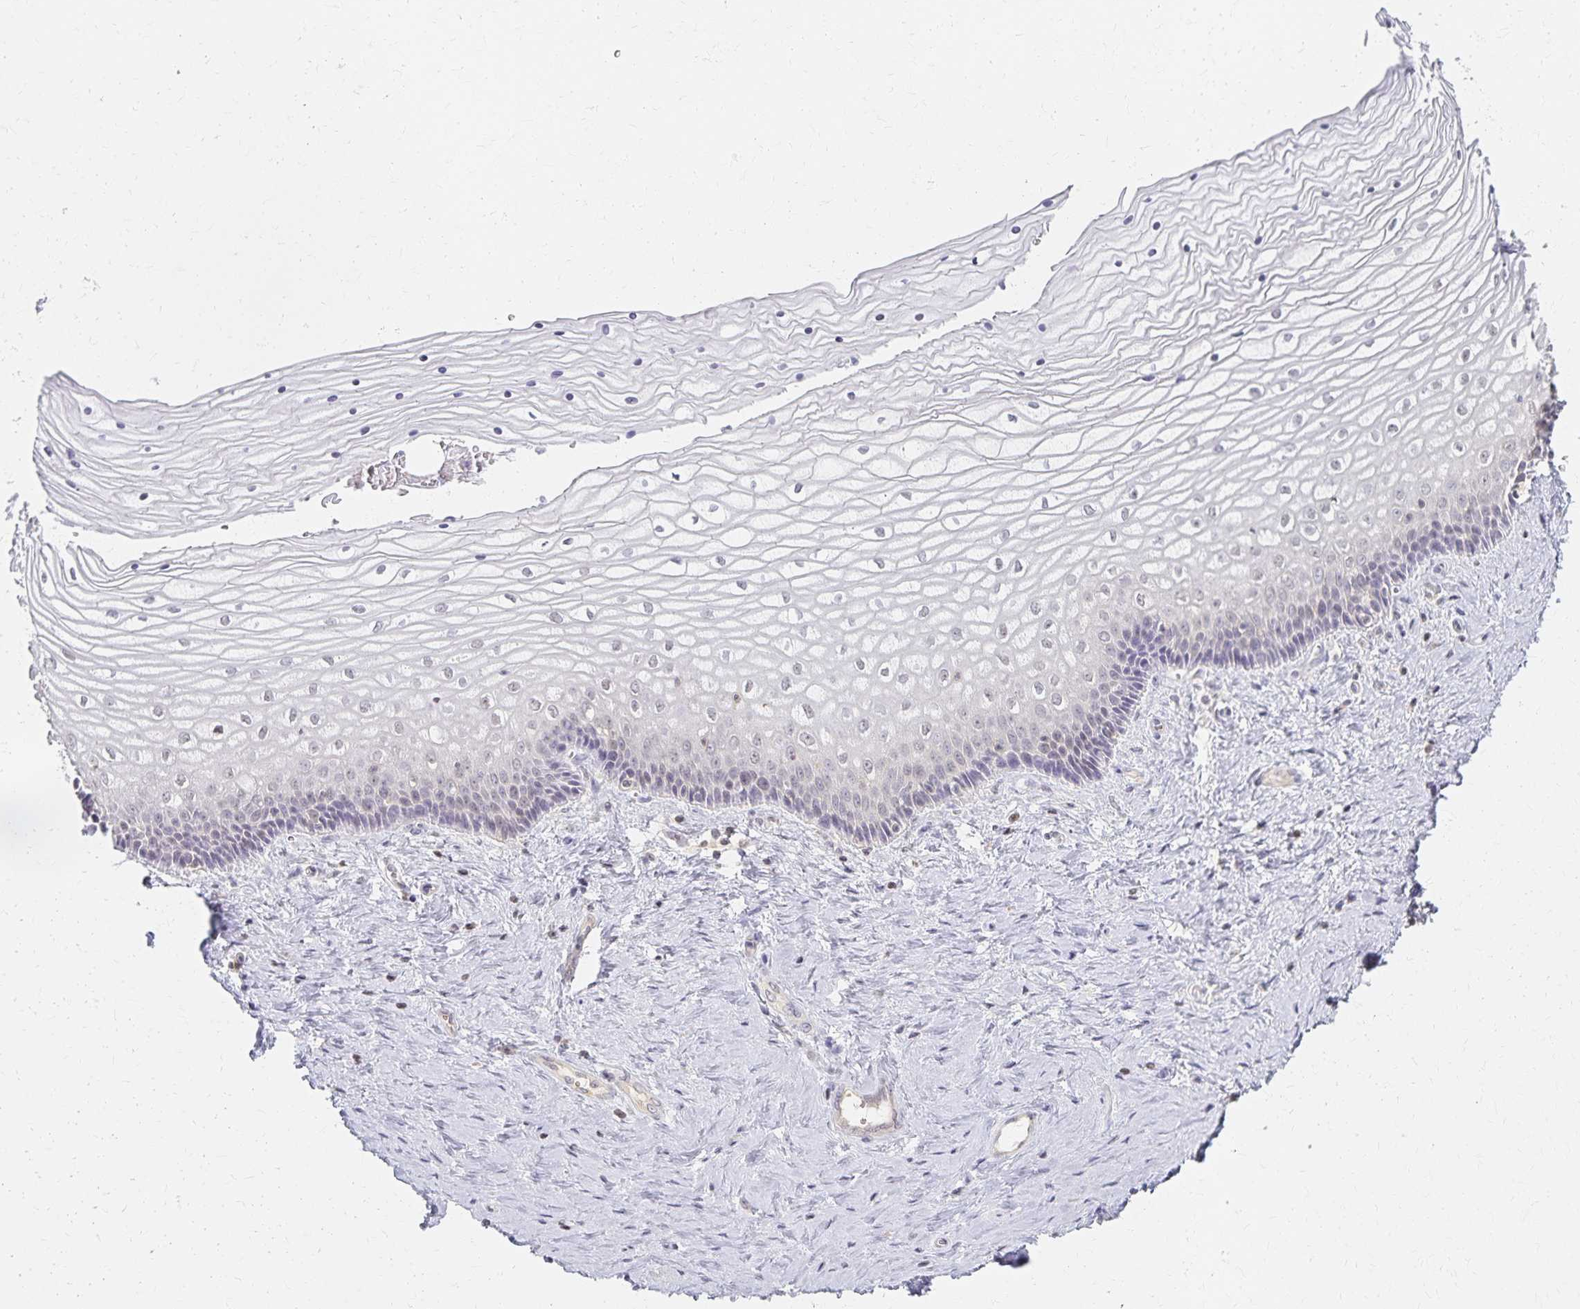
{"staining": {"intensity": "negative", "quantity": "none", "location": "none"}, "tissue": "vagina", "cell_type": "Squamous epithelial cells", "image_type": "normal", "snomed": [{"axis": "morphology", "description": "Normal tissue, NOS"}, {"axis": "topography", "description": "Vagina"}], "caption": "An image of vagina stained for a protein shows no brown staining in squamous epithelial cells. The staining was performed using DAB to visualize the protein expression in brown, while the nuclei were stained in blue with hematoxylin (Magnification: 20x).", "gene": "AZGP1", "patient": {"sex": "female", "age": 45}}